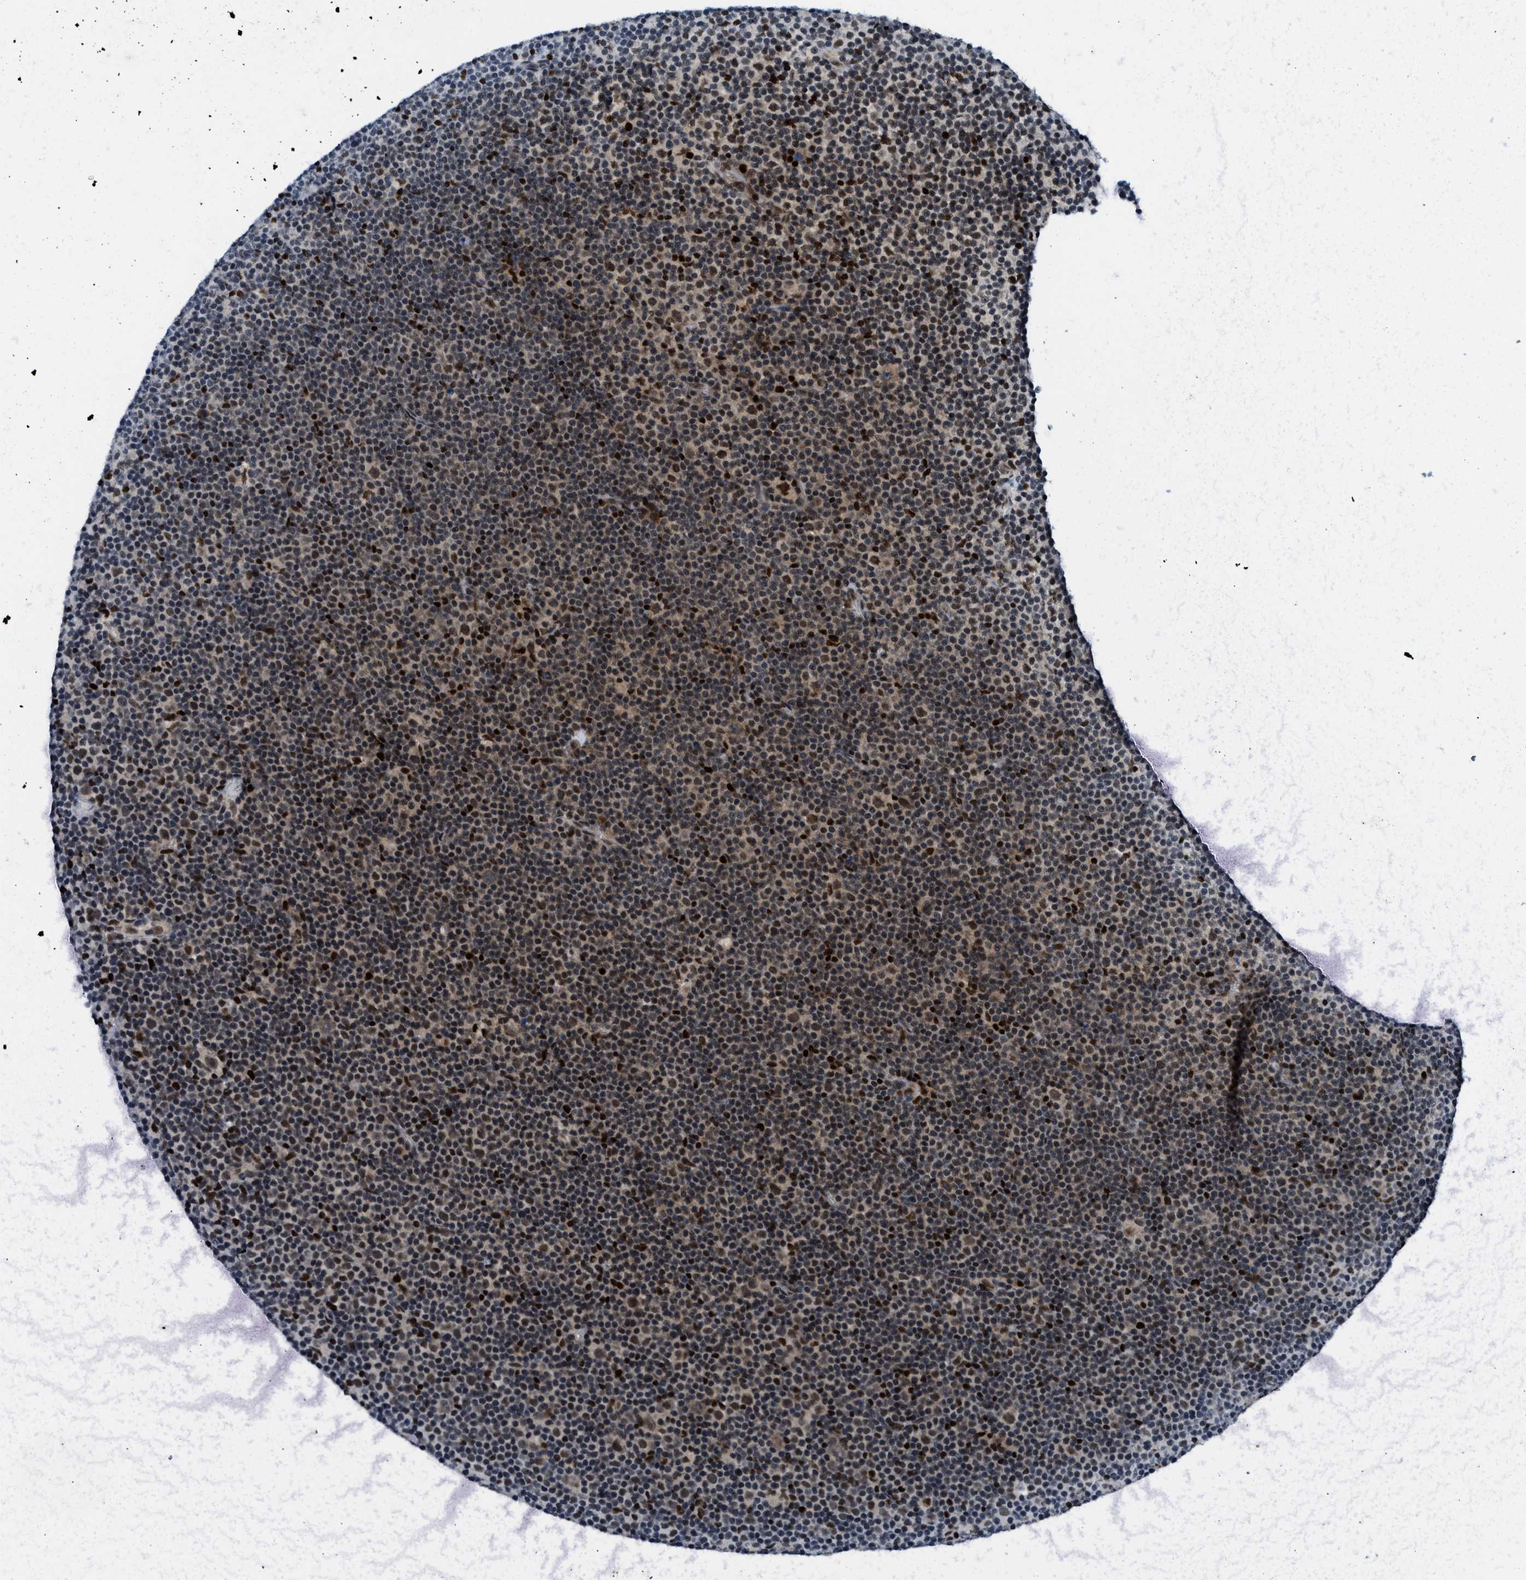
{"staining": {"intensity": "strong", "quantity": "25%-75%", "location": "cytoplasmic/membranous,nuclear"}, "tissue": "lymphoma", "cell_type": "Tumor cells", "image_type": "cancer", "snomed": [{"axis": "morphology", "description": "Malignant lymphoma, non-Hodgkin's type, Low grade"}, {"axis": "topography", "description": "Lymph node"}], "caption": "The micrograph shows immunohistochemical staining of low-grade malignant lymphoma, non-Hodgkin's type. There is strong cytoplasmic/membranous and nuclear expression is appreciated in about 25%-75% of tumor cells.", "gene": "NCOA1", "patient": {"sex": "female", "age": 67}}